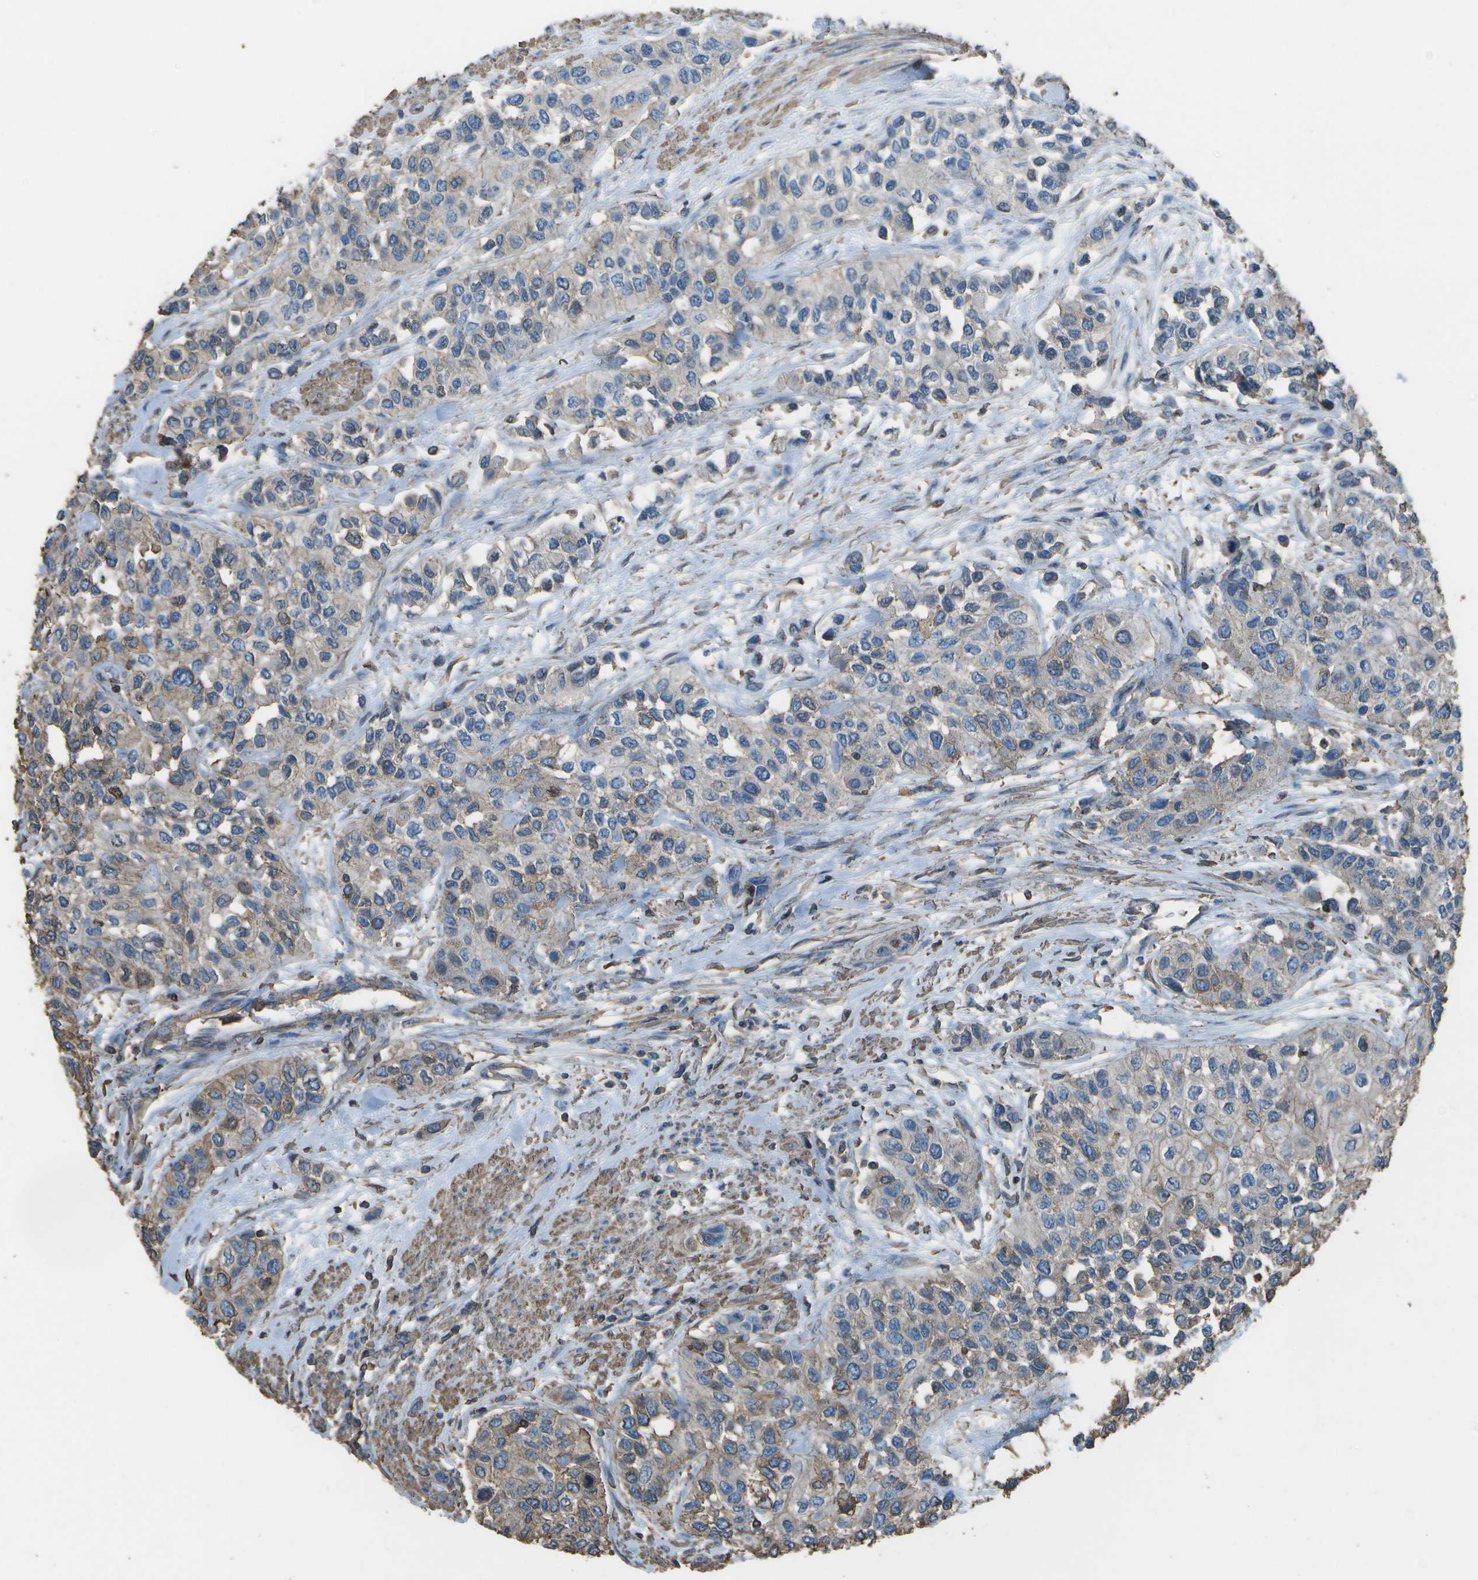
{"staining": {"intensity": "weak", "quantity": ">75%", "location": "cytoplasmic/membranous"}, "tissue": "urothelial cancer", "cell_type": "Tumor cells", "image_type": "cancer", "snomed": [{"axis": "morphology", "description": "Urothelial carcinoma, High grade"}, {"axis": "topography", "description": "Urinary bladder"}], "caption": "Urothelial carcinoma (high-grade) stained for a protein displays weak cytoplasmic/membranous positivity in tumor cells.", "gene": "CYP4F11", "patient": {"sex": "female", "age": 56}}